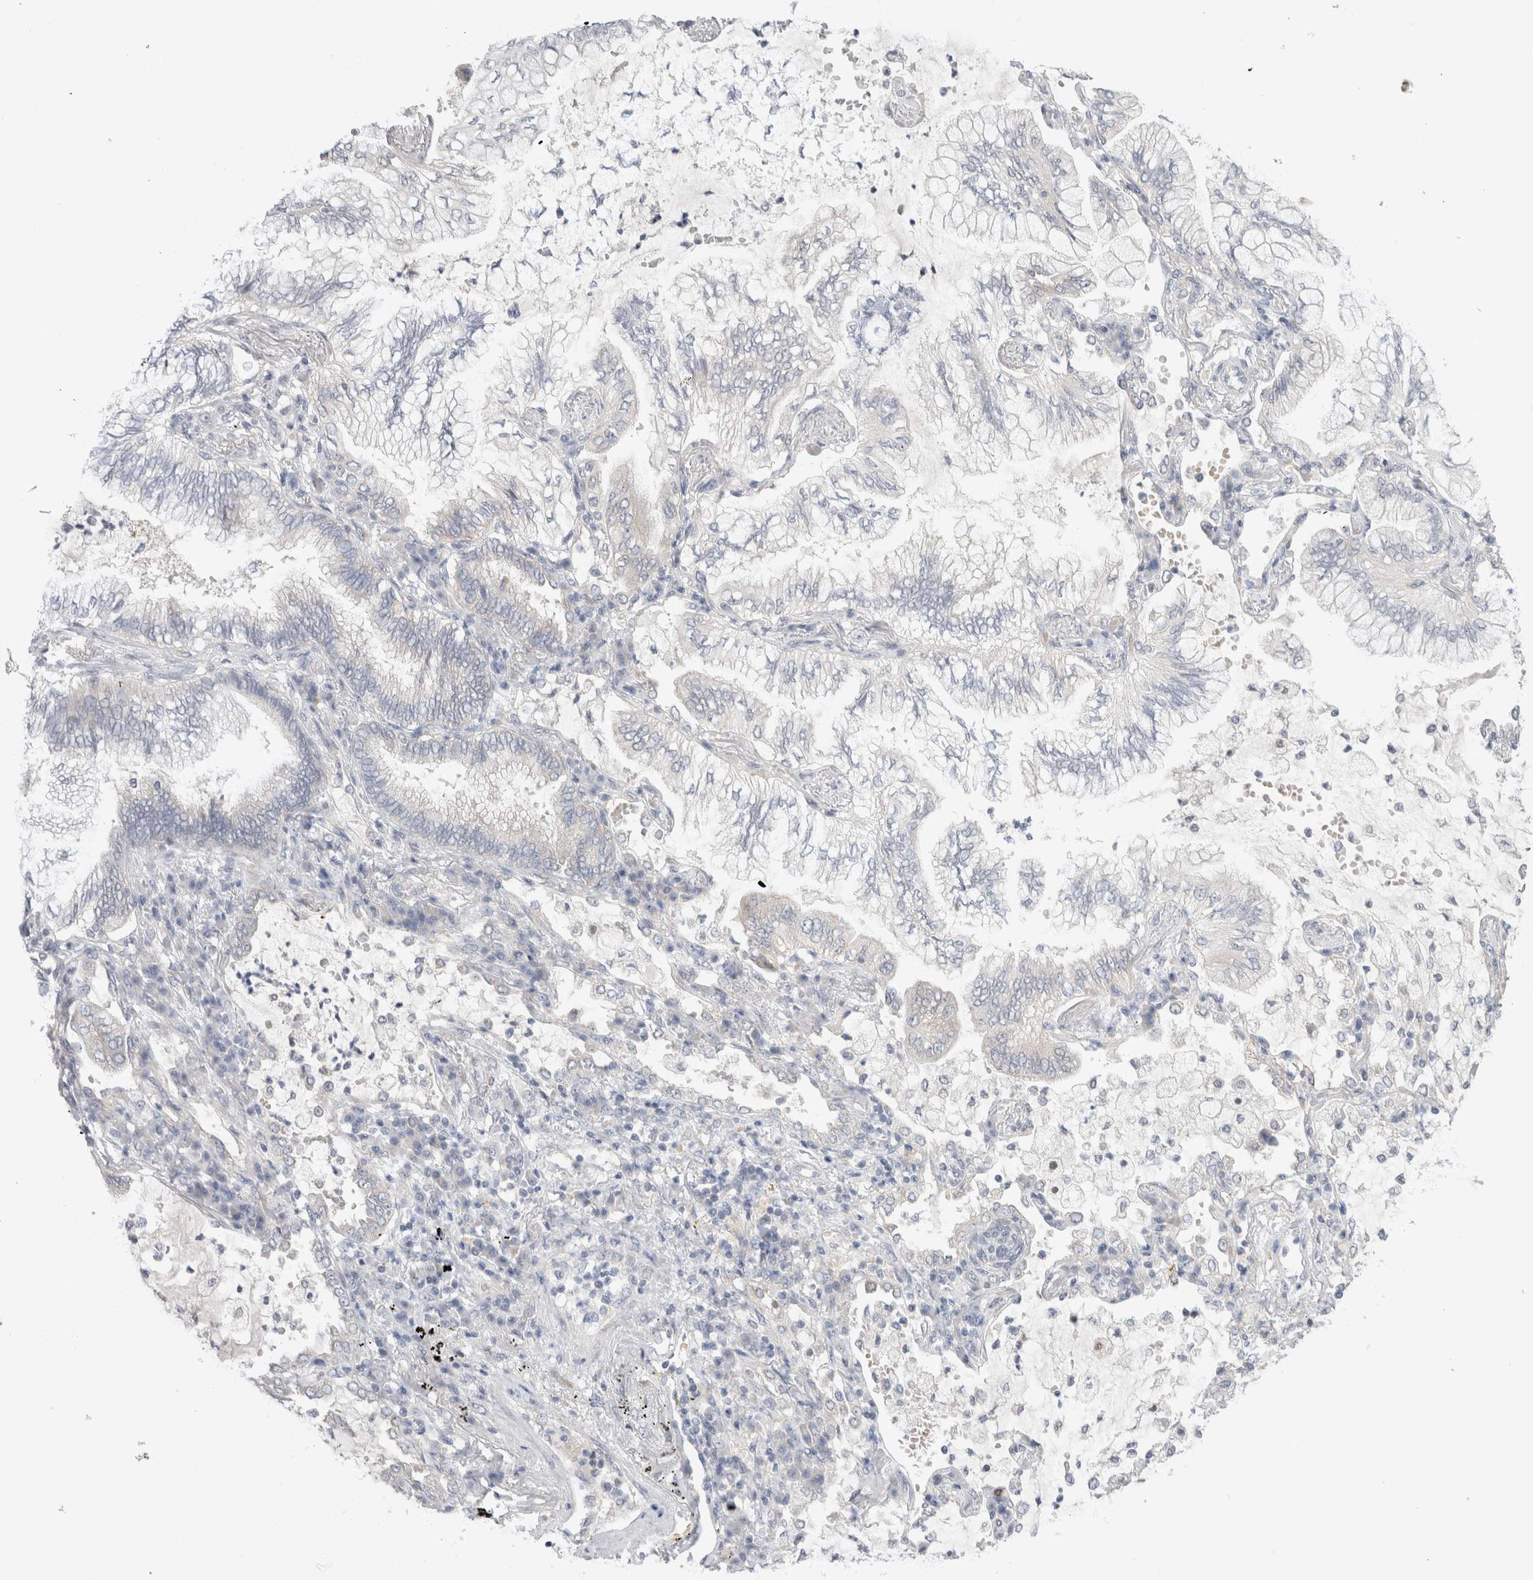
{"staining": {"intensity": "negative", "quantity": "none", "location": "none"}, "tissue": "lung cancer", "cell_type": "Tumor cells", "image_type": "cancer", "snomed": [{"axis": "morphology", "description": "Adenocarcinoma, NOS"}, {"axis": "topography", "description": "Lung"}], "caption": "Tumor cells show no significant protein staining in lung adenocarcinoma.", "gene": "NDOR1", "patient": {"sex": "female", "age": 70}}